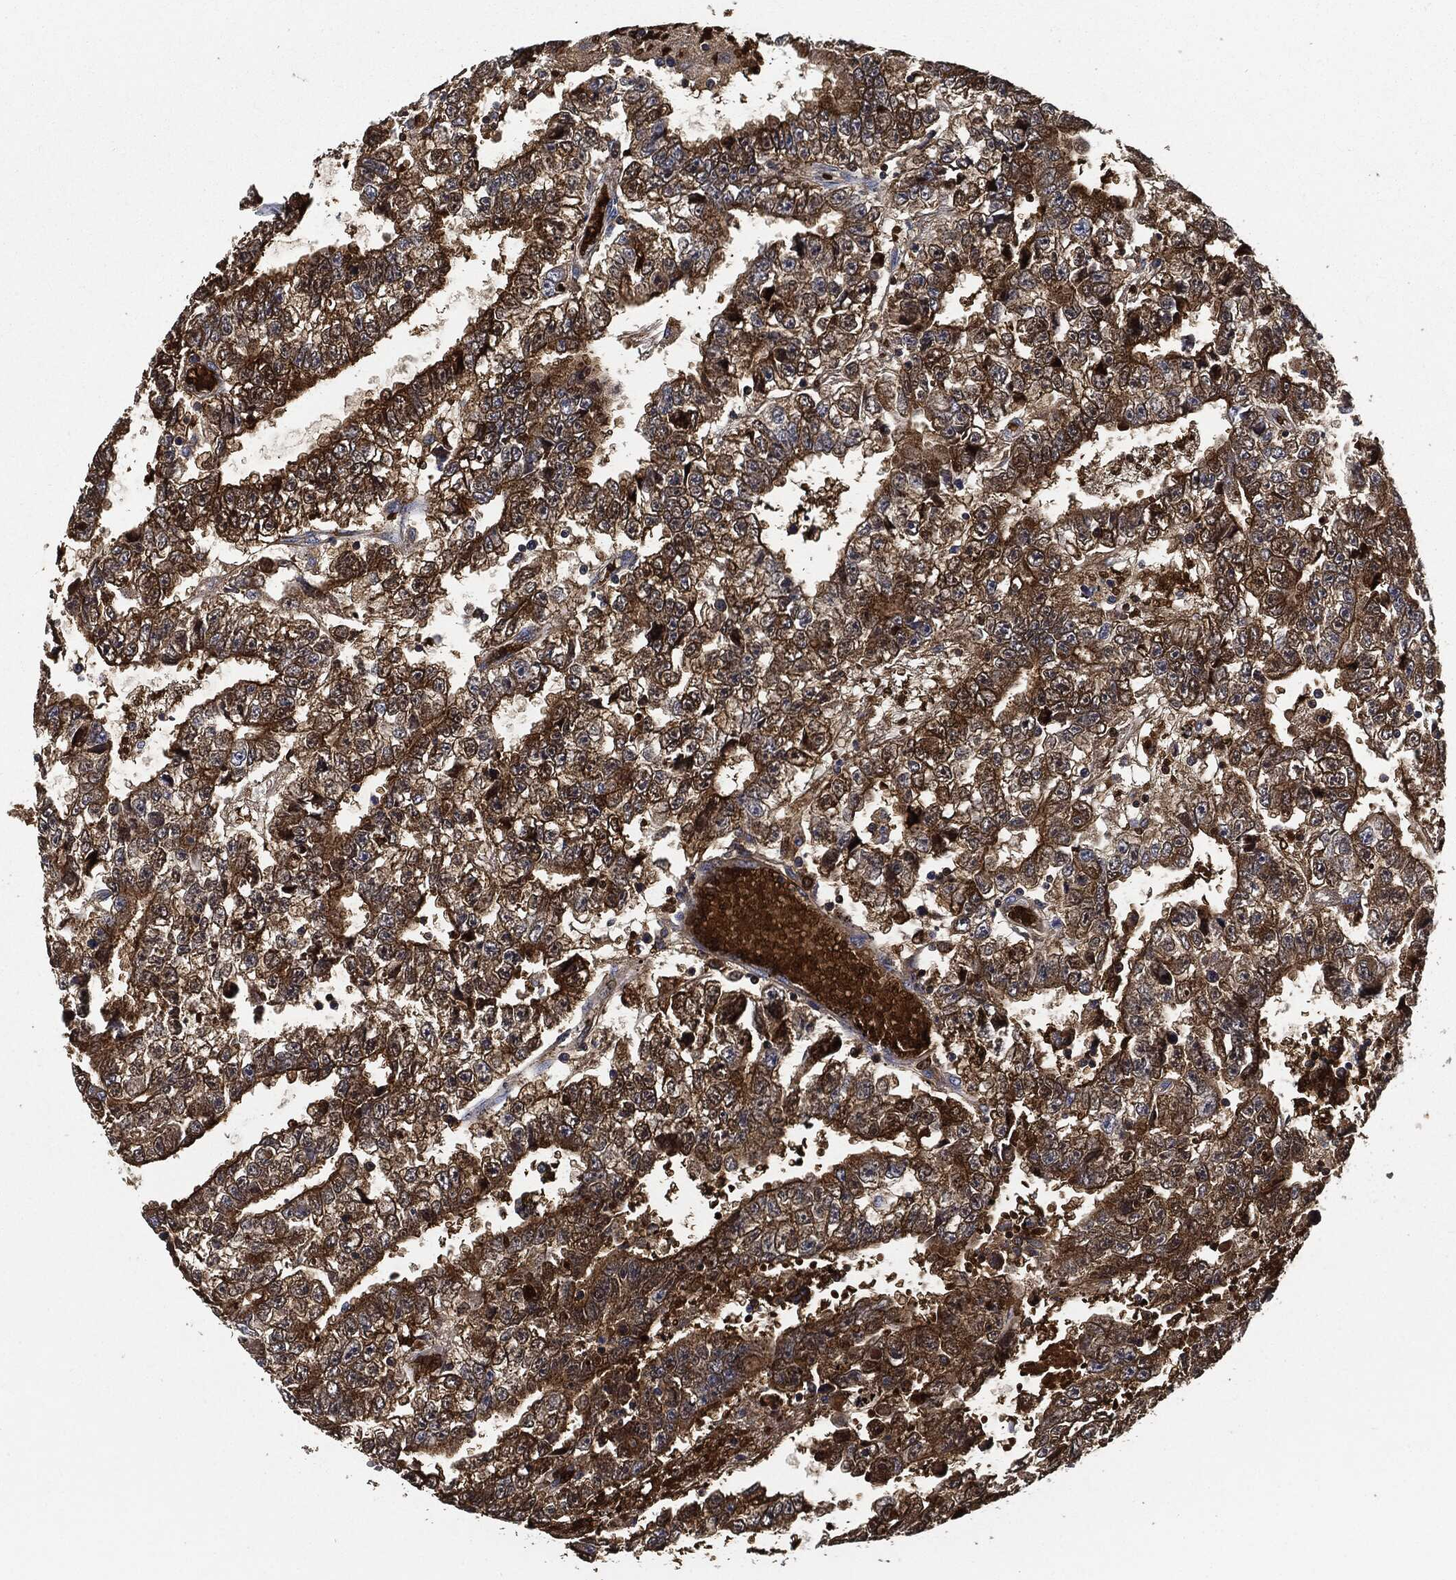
{"staining": {"intensity": "moderate", "quantity": ">75%", "location": "cytoplasmic/membranous"}, "tissue": "testis cancer", "cell_type": "Tumor cells", "image_type": "cancer", "snomed": [{"axis": "morphology", "description": "Carcinoma, Embryonal, NOS"}, {"axis": "topography", "description": "Testis"}], "caption": "A histopathology image of human embryonal carcinoma (testis) stained for a protein demonstrates moderate cytoplasmic/membranous brown staining in tumor cells.", "gene": "PRDX2", "patient": {"sex": "male", "age": 25}}